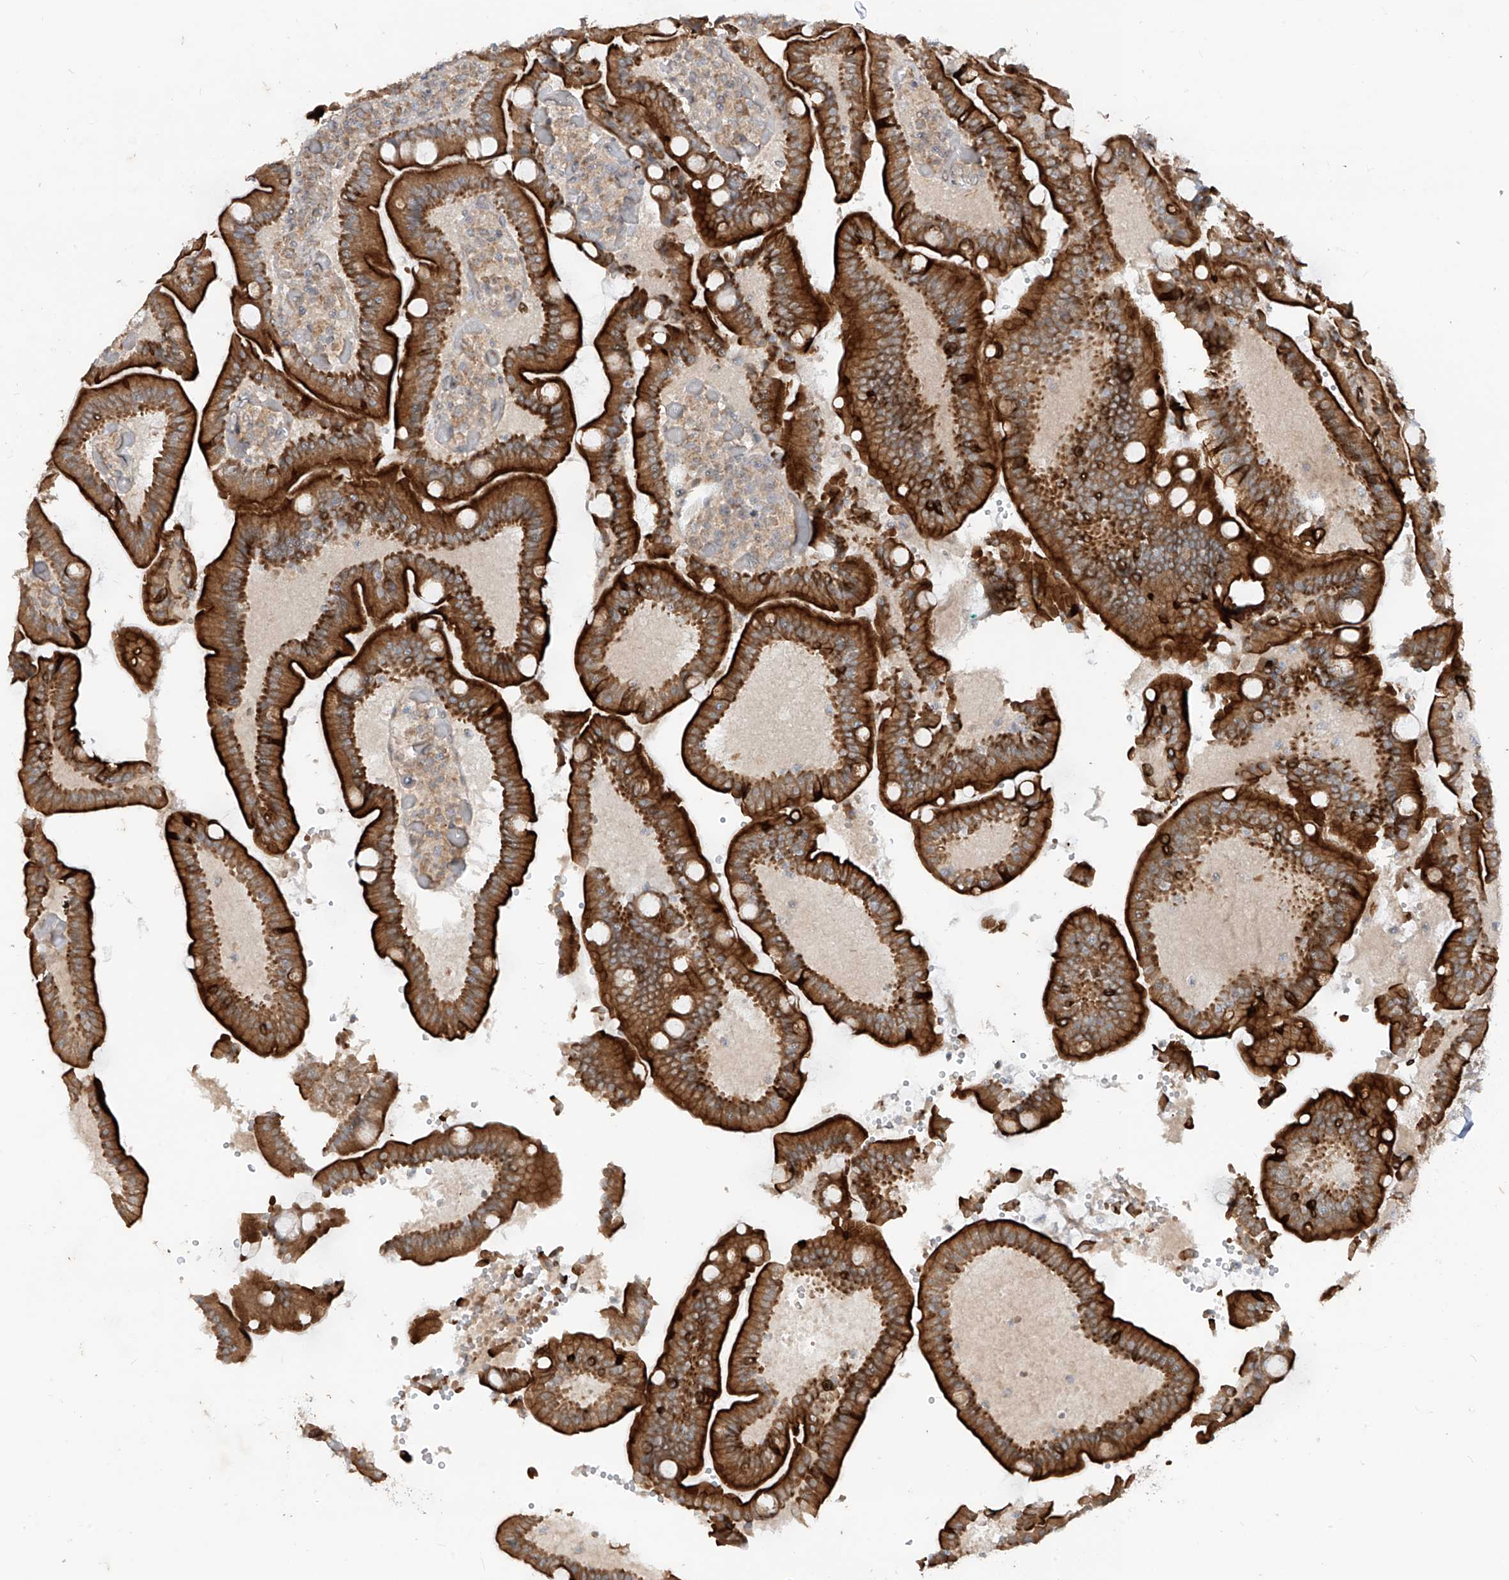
{"staining": {"intensity": "strong", "quantity": ">75%", "location": "cytoplasmic/membranous"}, "tissue": "duodenum", "cell_type": "Glandular cells", "image_type": "normal", "snomed": [{"axis": "morphology", "description": "Normal tissue, NOS"}, {"axis": "topography", "description": "Duodenum"}], "caption": "An immunohistochemistry photomicrograph of benign tissue is shown. Protein staining in brown shows strong cytoplasmic/membranous positivity in duodenum within glandular cells. Using DAB (brown) and hematoxylin (blue) stains, captured at high magnification using brightfield microscopy.", "gene": "MTUS2", "patient": {"sex": "female", "age": 62}}